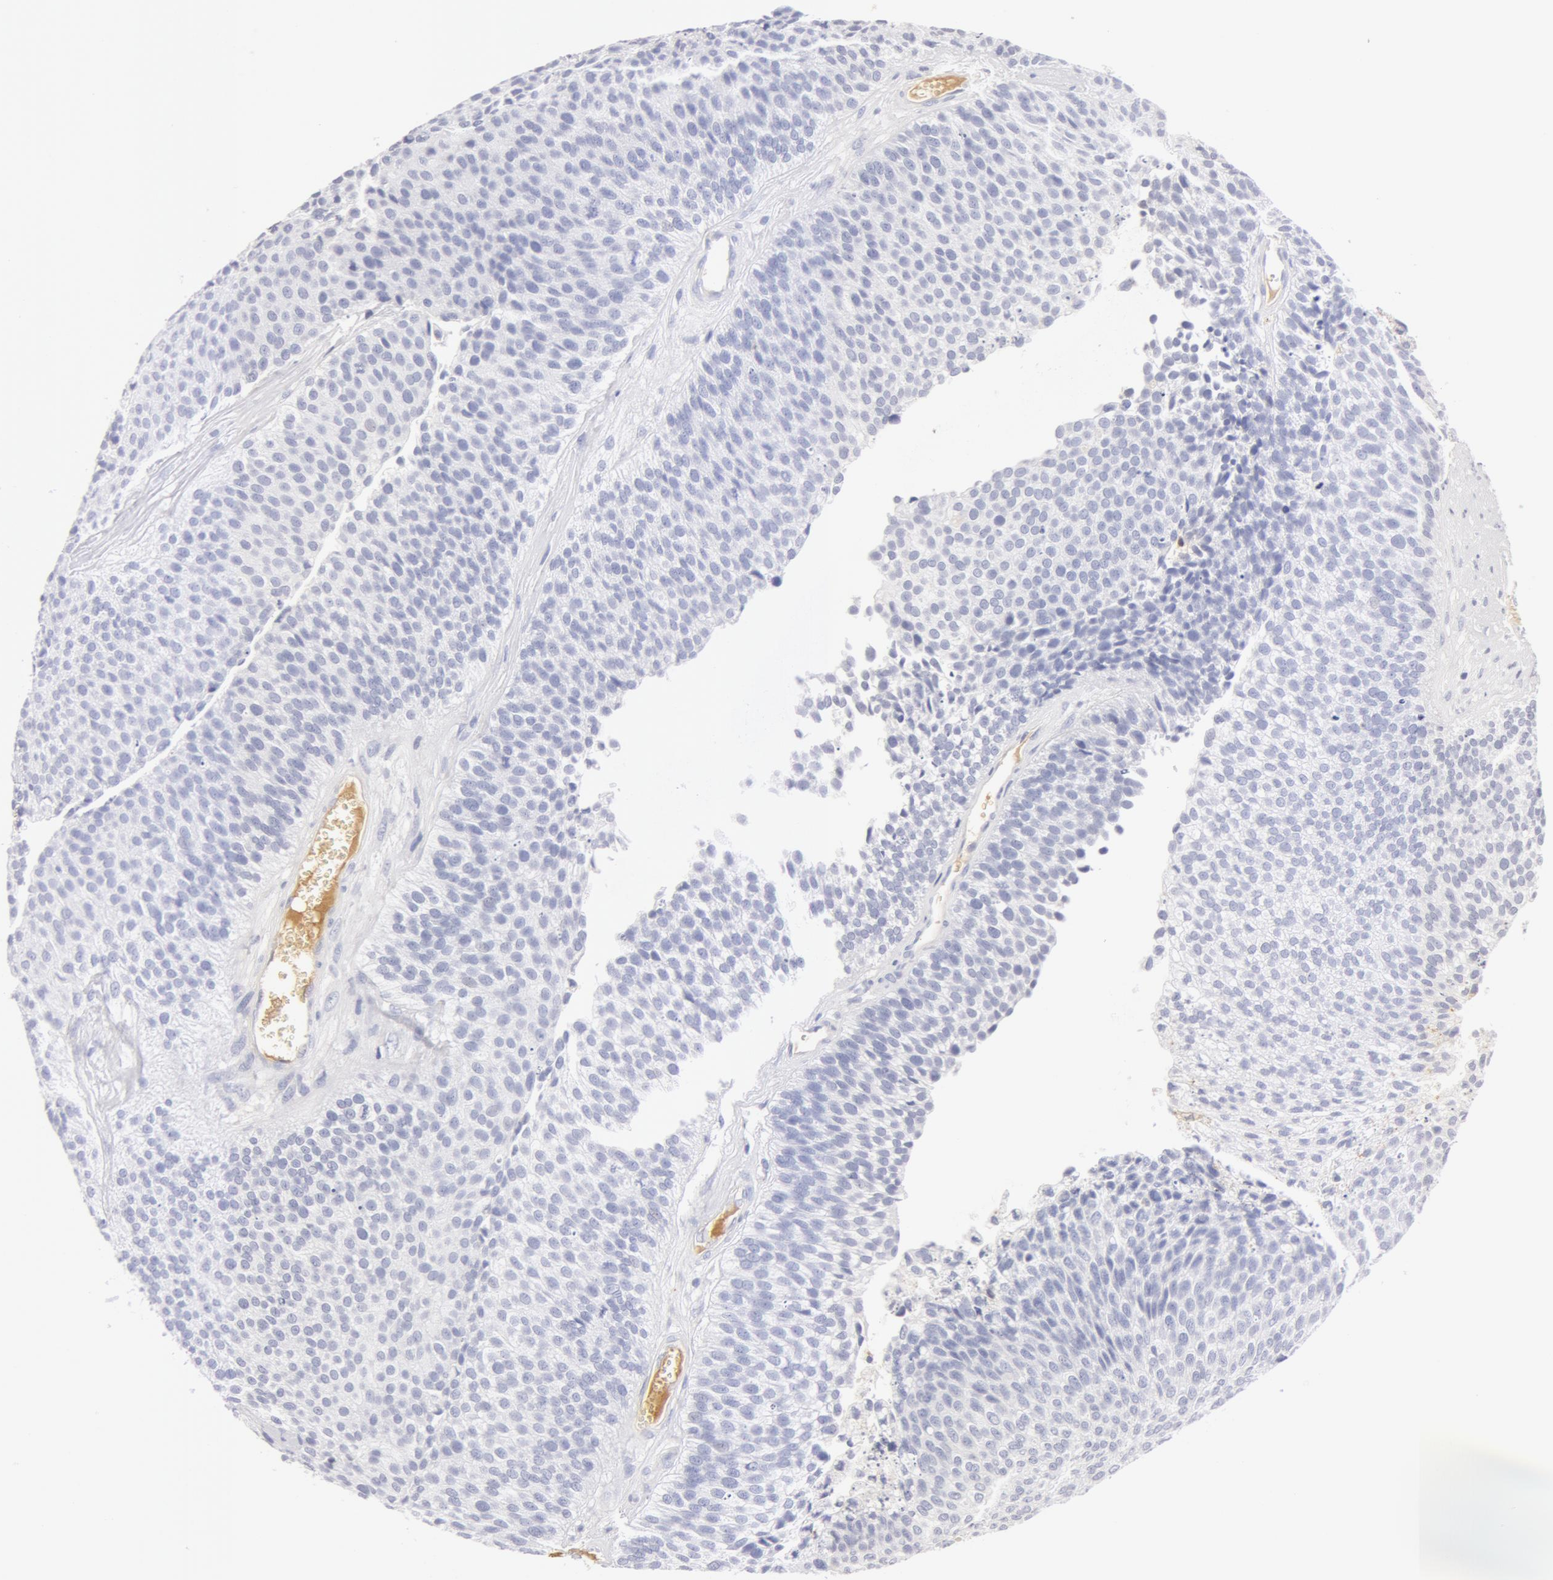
{"staining": {"intensity": "negative", "quantity": "none", "location": "none"}, "tissue": "urothelial cancer", "cell_type": "Tumor cells", "image_type": "cancer", "snomed": [{"axis": "morphology", "description": "Urothelial carcinoma, Low grade"}, {"axis": "topography", "description": "Urinary bladder"}], "caption": "The image demonstrates no staining of tumor cells in low-grade urothelial carcinoma.", "gene": "AHSG", "patient": {"sex": "male", "age": 84}}